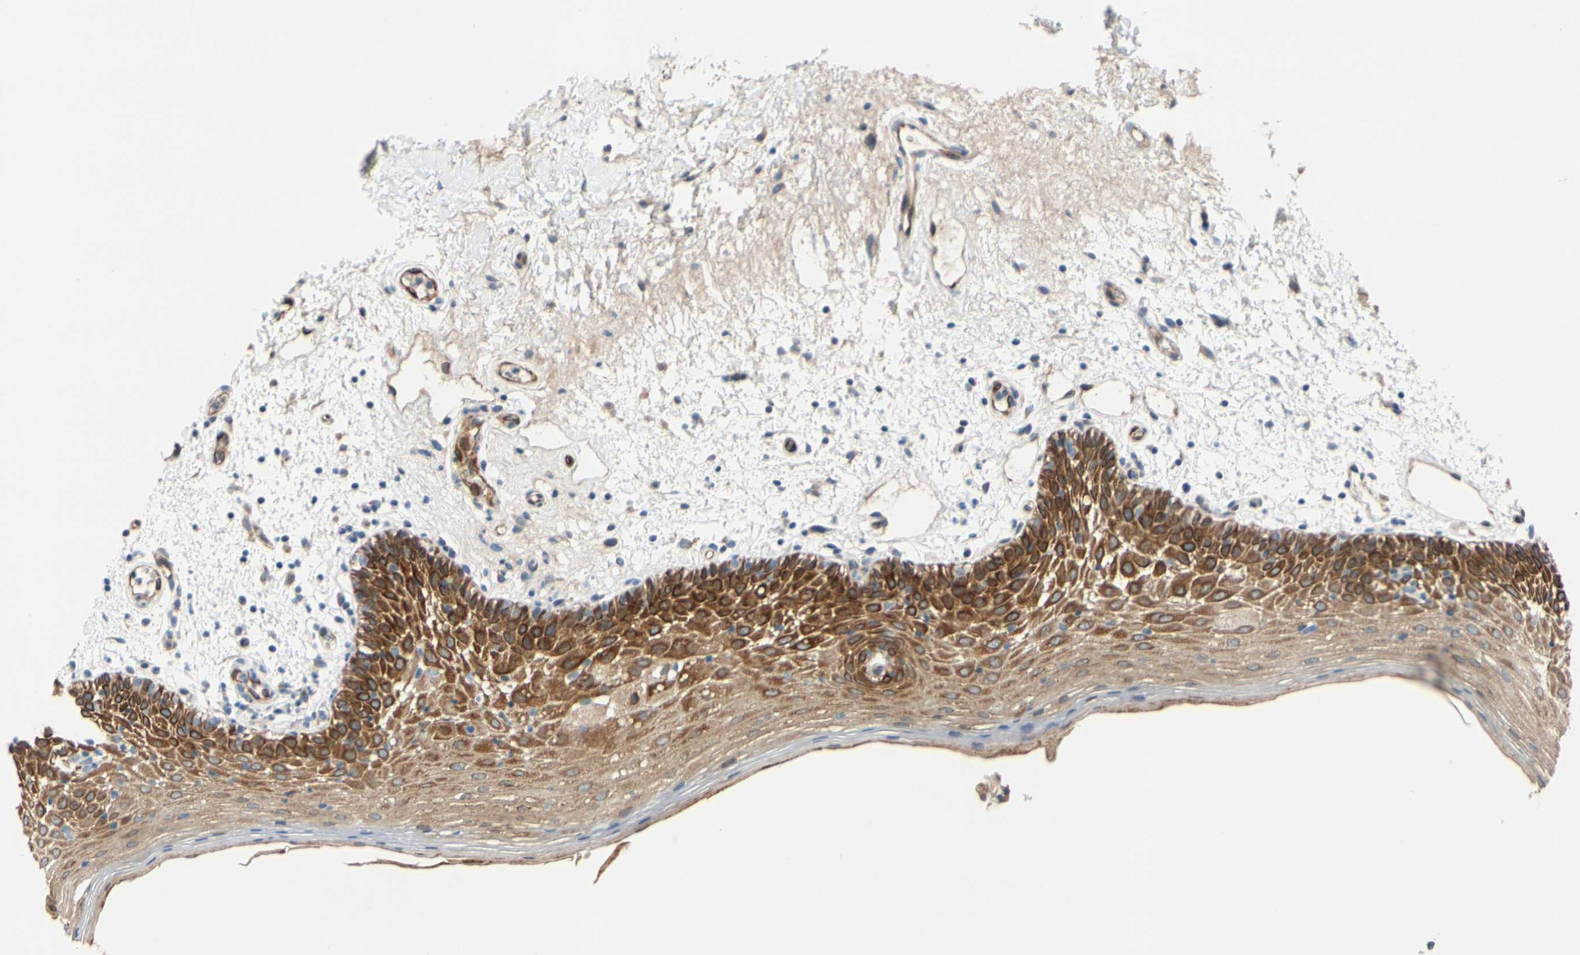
{"staining": {"intensity": "moderate", "quantity": ">75%", "location": "cytoplasmic/membranous"}, "tissue": "oral mucosa", "cell_type": "Squamous epithelial cells", "image_type": "normal", "snomed": [{"axis": "morphology", "description": "Normal tissue, NOS"}, {"axis": "morphology", "description": "Squamous cell carcinoma, NOS"}, {"axis": "topography", "description": "Skeletal muscle"}, {"axis": "topography", "description": "Oral tissue"}, {"axis": "topography", "description": "Head-Neck"}], "caption": "A histopathology image of human oral mucosa stained for a protein demonstrates moderate cytoplasmic/membranous brown staining in squamous epithelial cells. The staining was performed using DAB to visualize the protein expression in brown, while the nuclei were stained in blue with hematoxylin (Magnification: 20x).", "gene": "PRXL2A", "patient": {"sex": "male", "age": 71}}